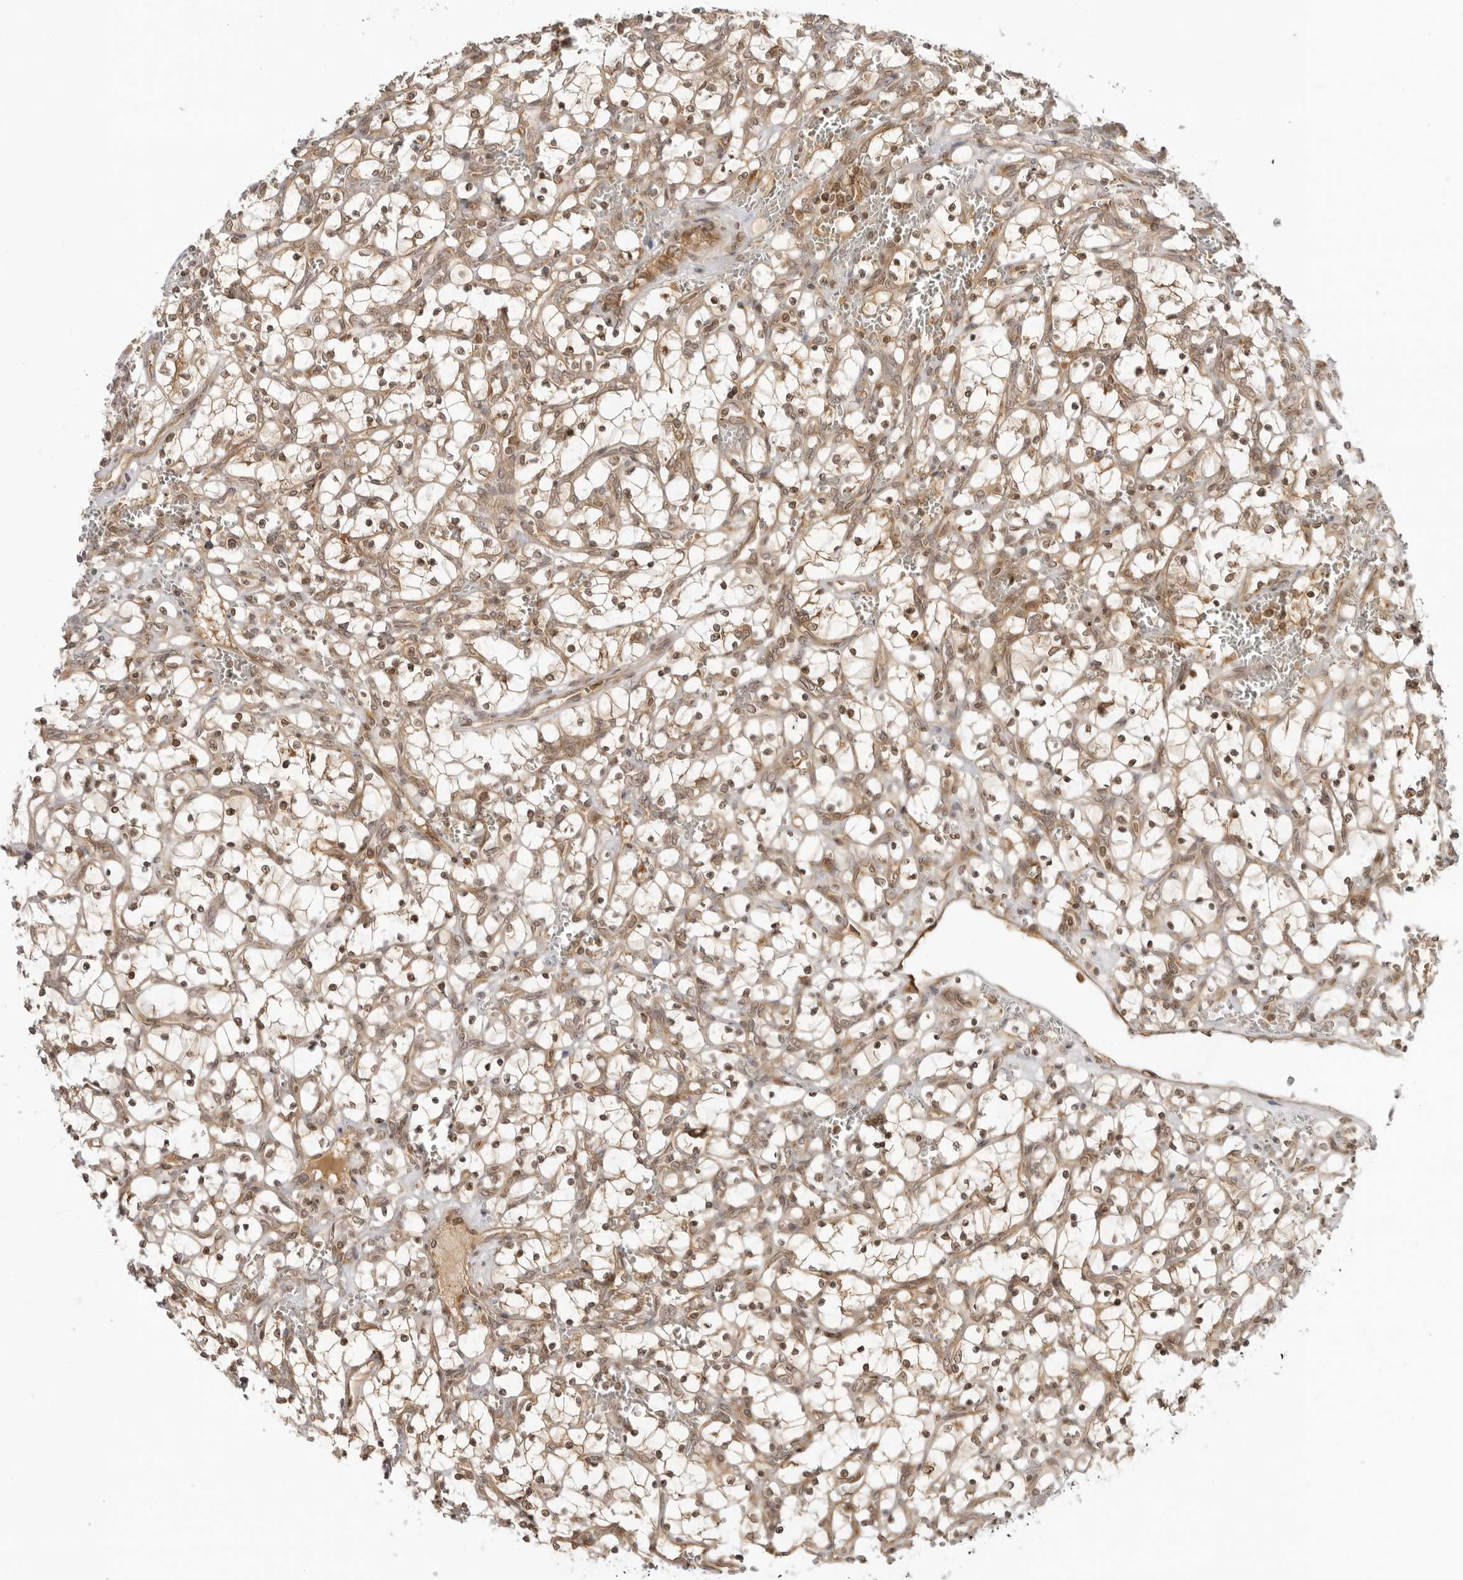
{"staining": {"intensity": "moderate", "quantity": ">75%", "location": "nuclear"}, "tissue": "renal cancer", "cell_type": "Tumor cells", "image_type": "cancer", "snomed": [{"axis": "morphology", "description": "Adenocarcinoma, NOS"}, {"axis": "topography", "description": "Kidney"}], "caption": "Renal adenocarcinoma stained with a protein marker demonstrates moderate staining in tumor cells.", "gene": "PRRC2C", "patient": {"sex": "female", "age": 69}}